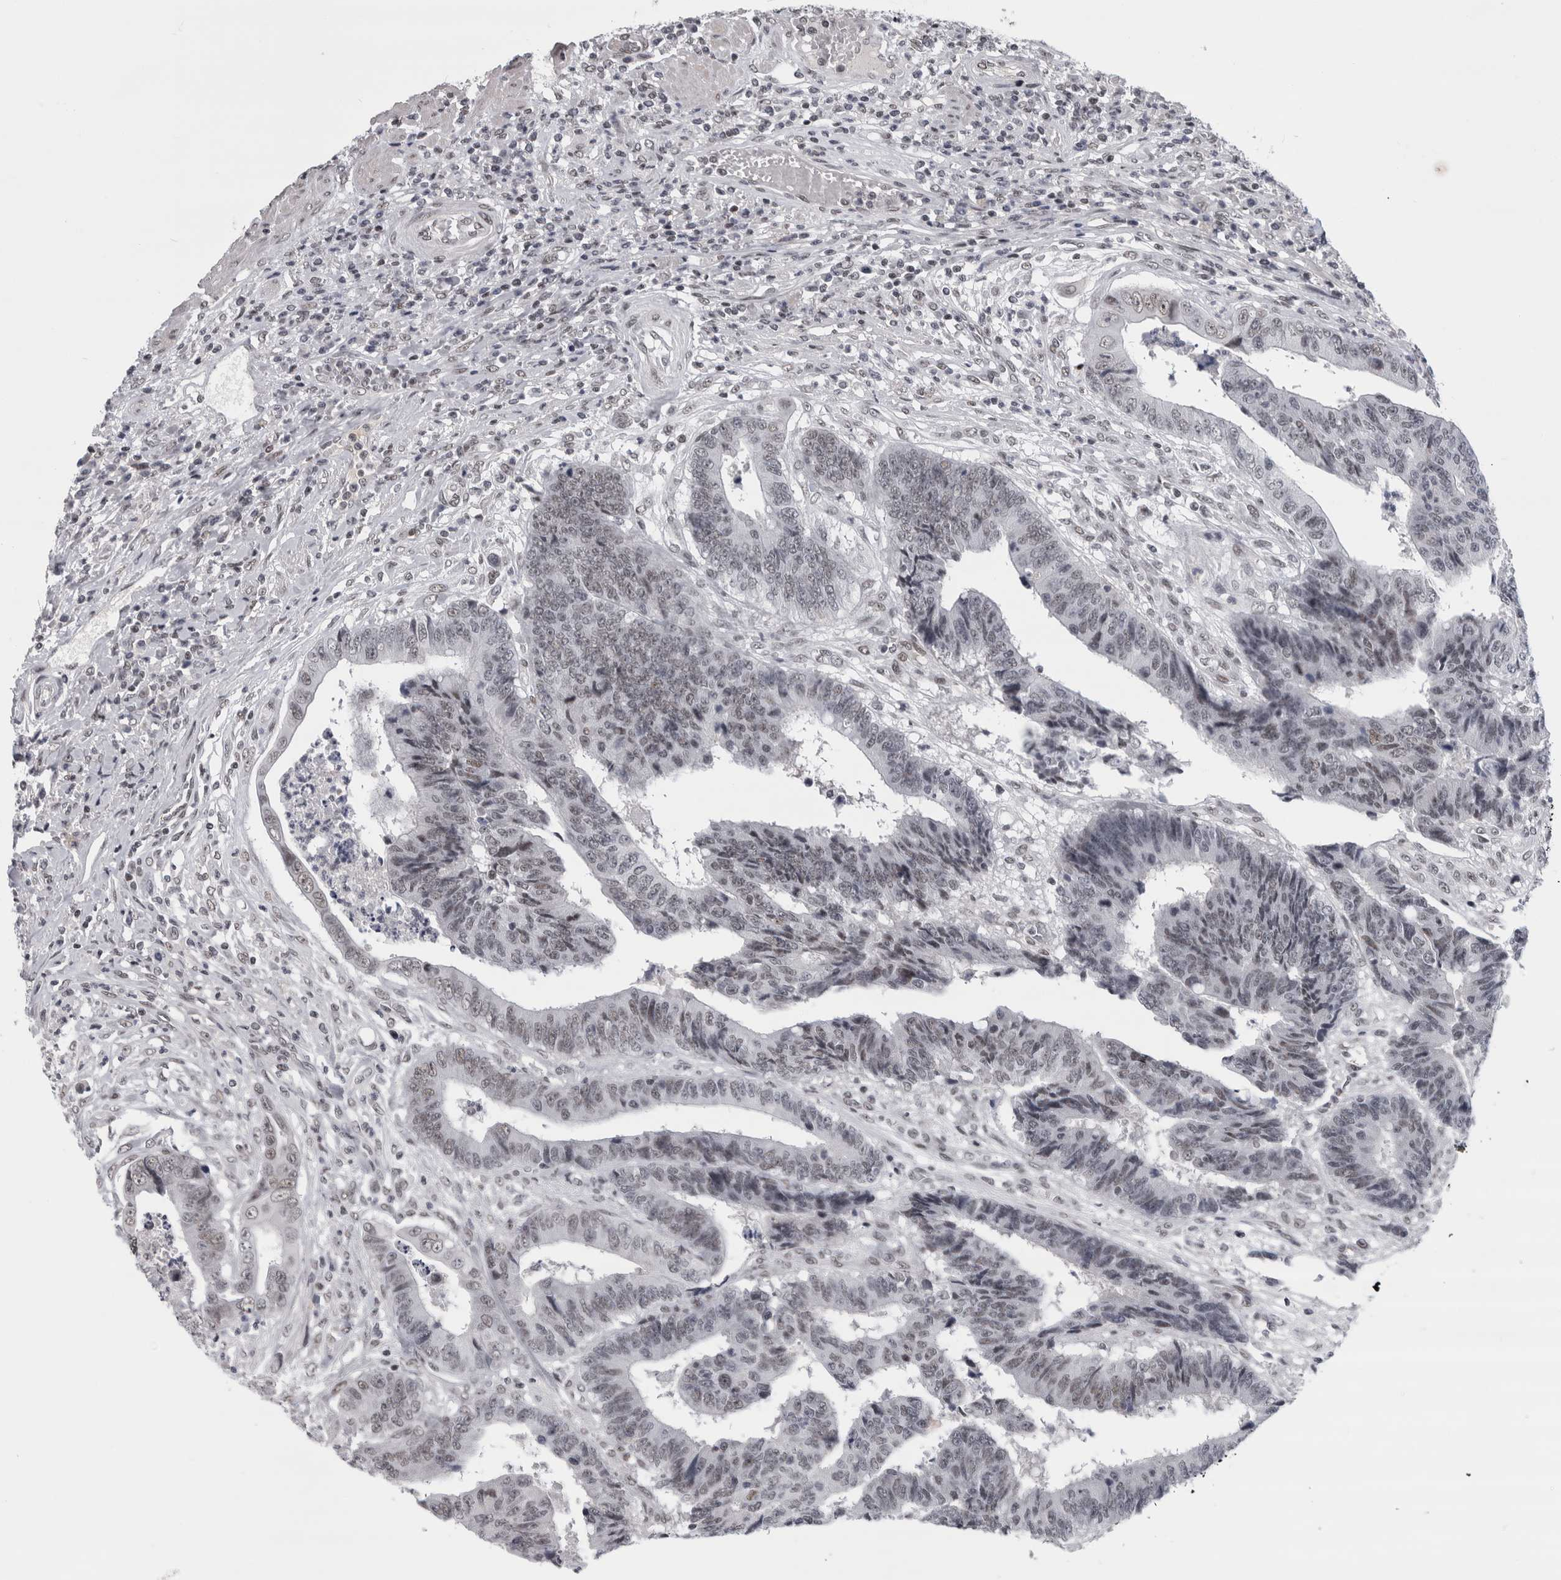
{"staining": {"intensity": "weak", "quantity": "25%-75%", "location": "nuclear"}, "tissue": "colorectal cancer", "cell_type": "Tumor cells", "image_type": "cancer", "snomed": [{"axis": "morphology", "description": "Adenocarcinoma, NOS"}, {"axis": "topography", "description": "Rectum"}], "caption": "Immunohistochemical staining of human adenocarcinoma (colorectal) displays weak nuclear protein positivity in approximately 25%-75% of tumor cells.", "gene": "ARID4B", "patient": {"sex": "male", "age": 84}}